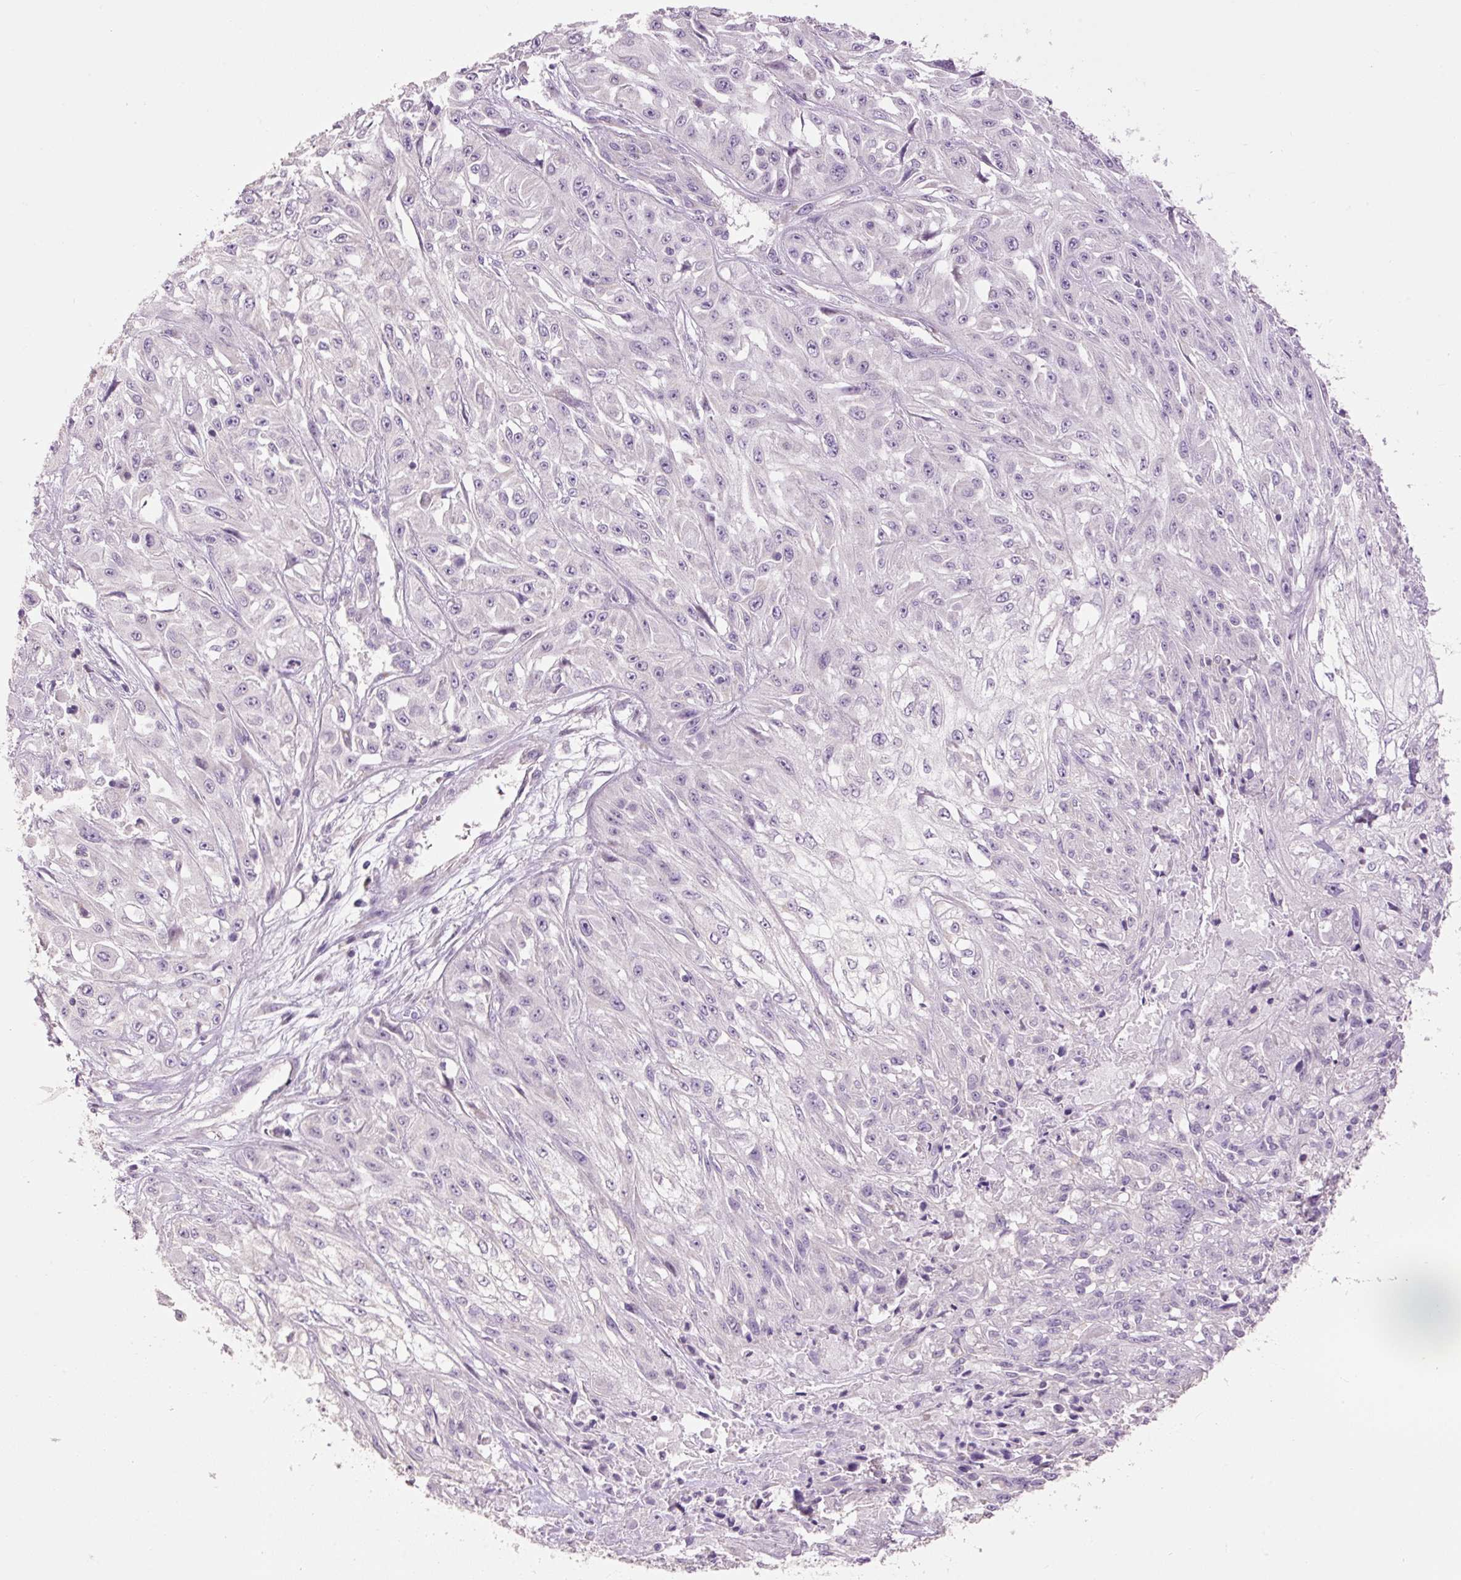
{"staining": {"intensity": "negative", "quantity": "none", "location": "none"}, "tissue": "skin cancer", "cell_type": "Tumor cells", "image_type": "cancer", "snomed": [{"axis": "morphology", "description": "Squamous cell carcinoma, NOS"}, {"axis": "morphology", "description": "Squamous cell carcinoma, metastatic, NOS"}, {"axis": "topography", "description": "Skin"}, {"axis": "topography", "description": "Lymph node"}], "caption": "A histopathology image of human skin cancer is negative for staining in tumor cells. Nuclei are stained in blue.", "gene": "HAX1", "patient": {"sex": "male", "age": 75}}